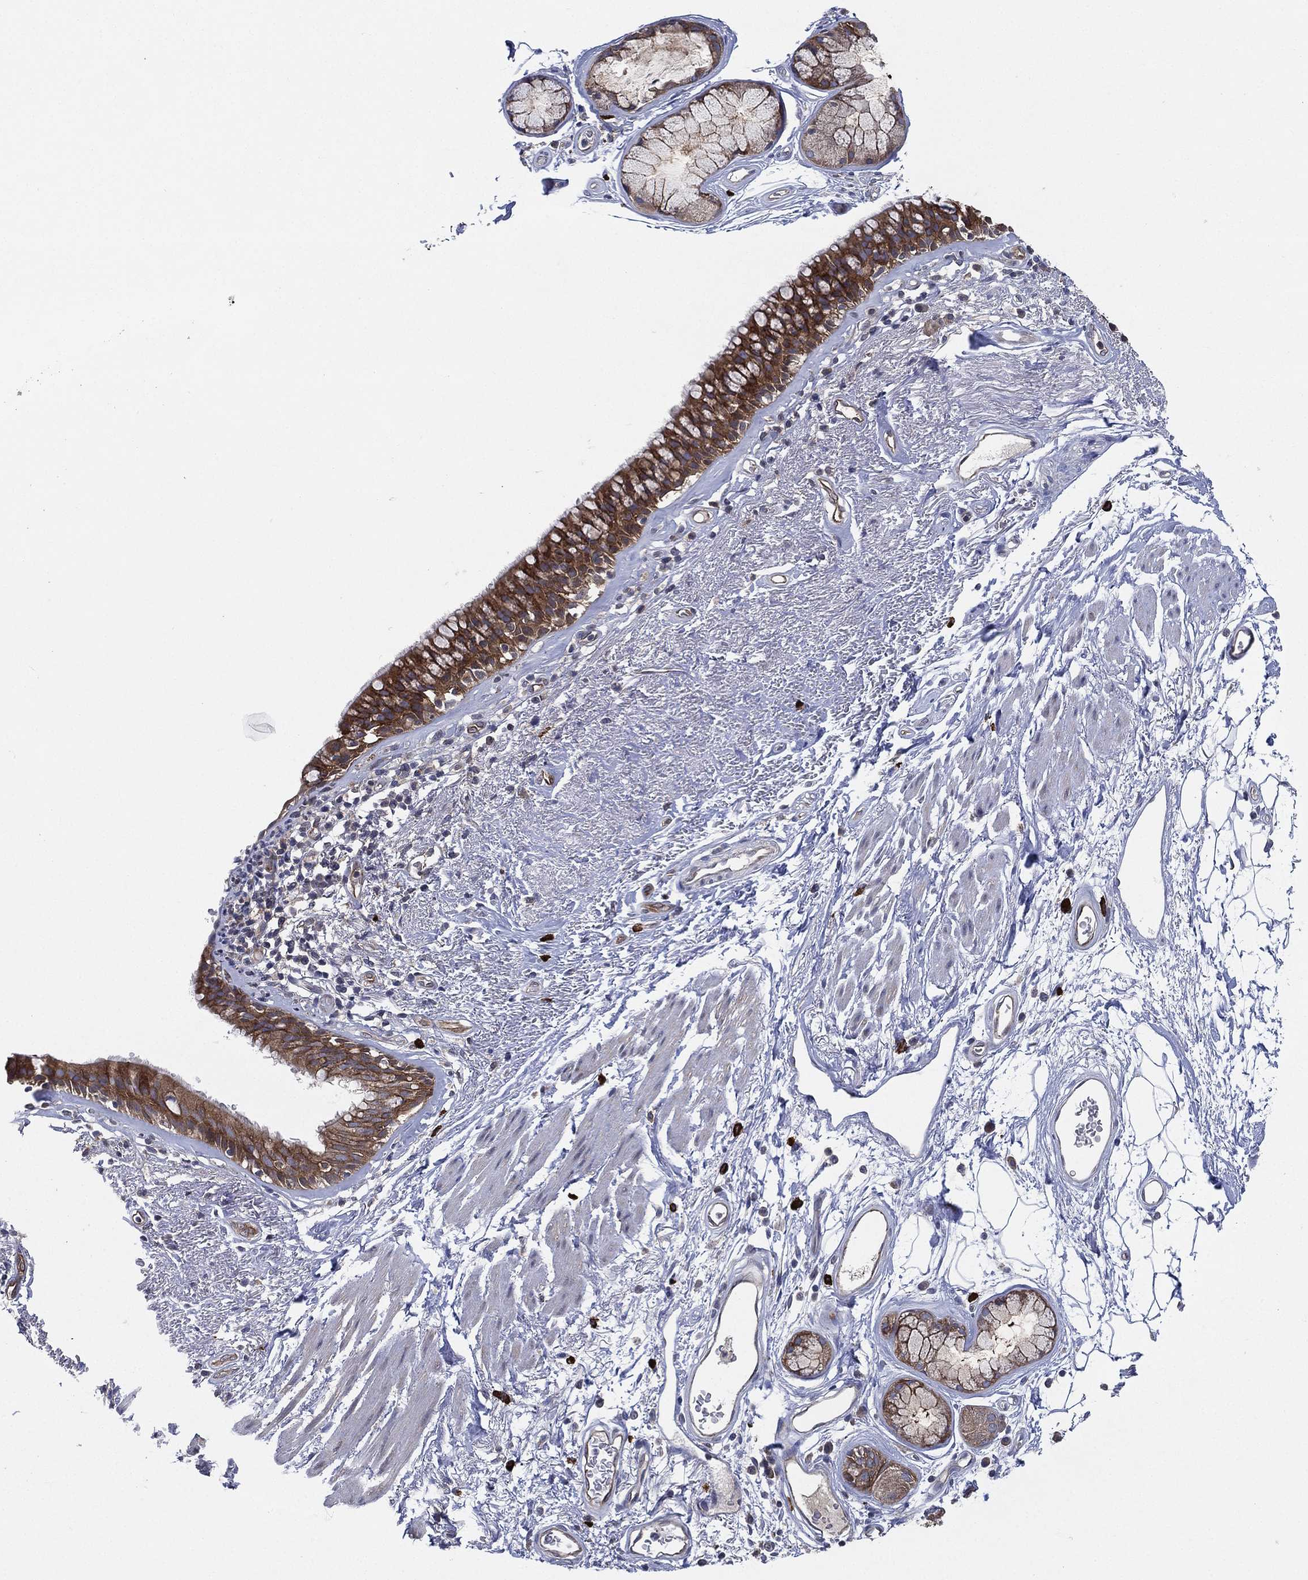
{"staining": {"intensity": "strong", "quantity": "25%-75%", "location": "cytoplasmic/membranous"}, "tissue": "bronchus", "cell_type": "Respiratory epithelial cells", "image_type": "normal", "snomed": [{"axis": "morphology", "description": "Normal tissue, NOS"}, {"axis": "topography", "description": "Bronchus"}], "caption": "This is a photomicrograph of immunohistochemistry staining of unremarkable bronchus, which shows strong staining in the cytoplasmic/membranous of respiratory epithelial cells.", "gene": "SMPD3", "patient": {"sex": "male", "age": 82}}